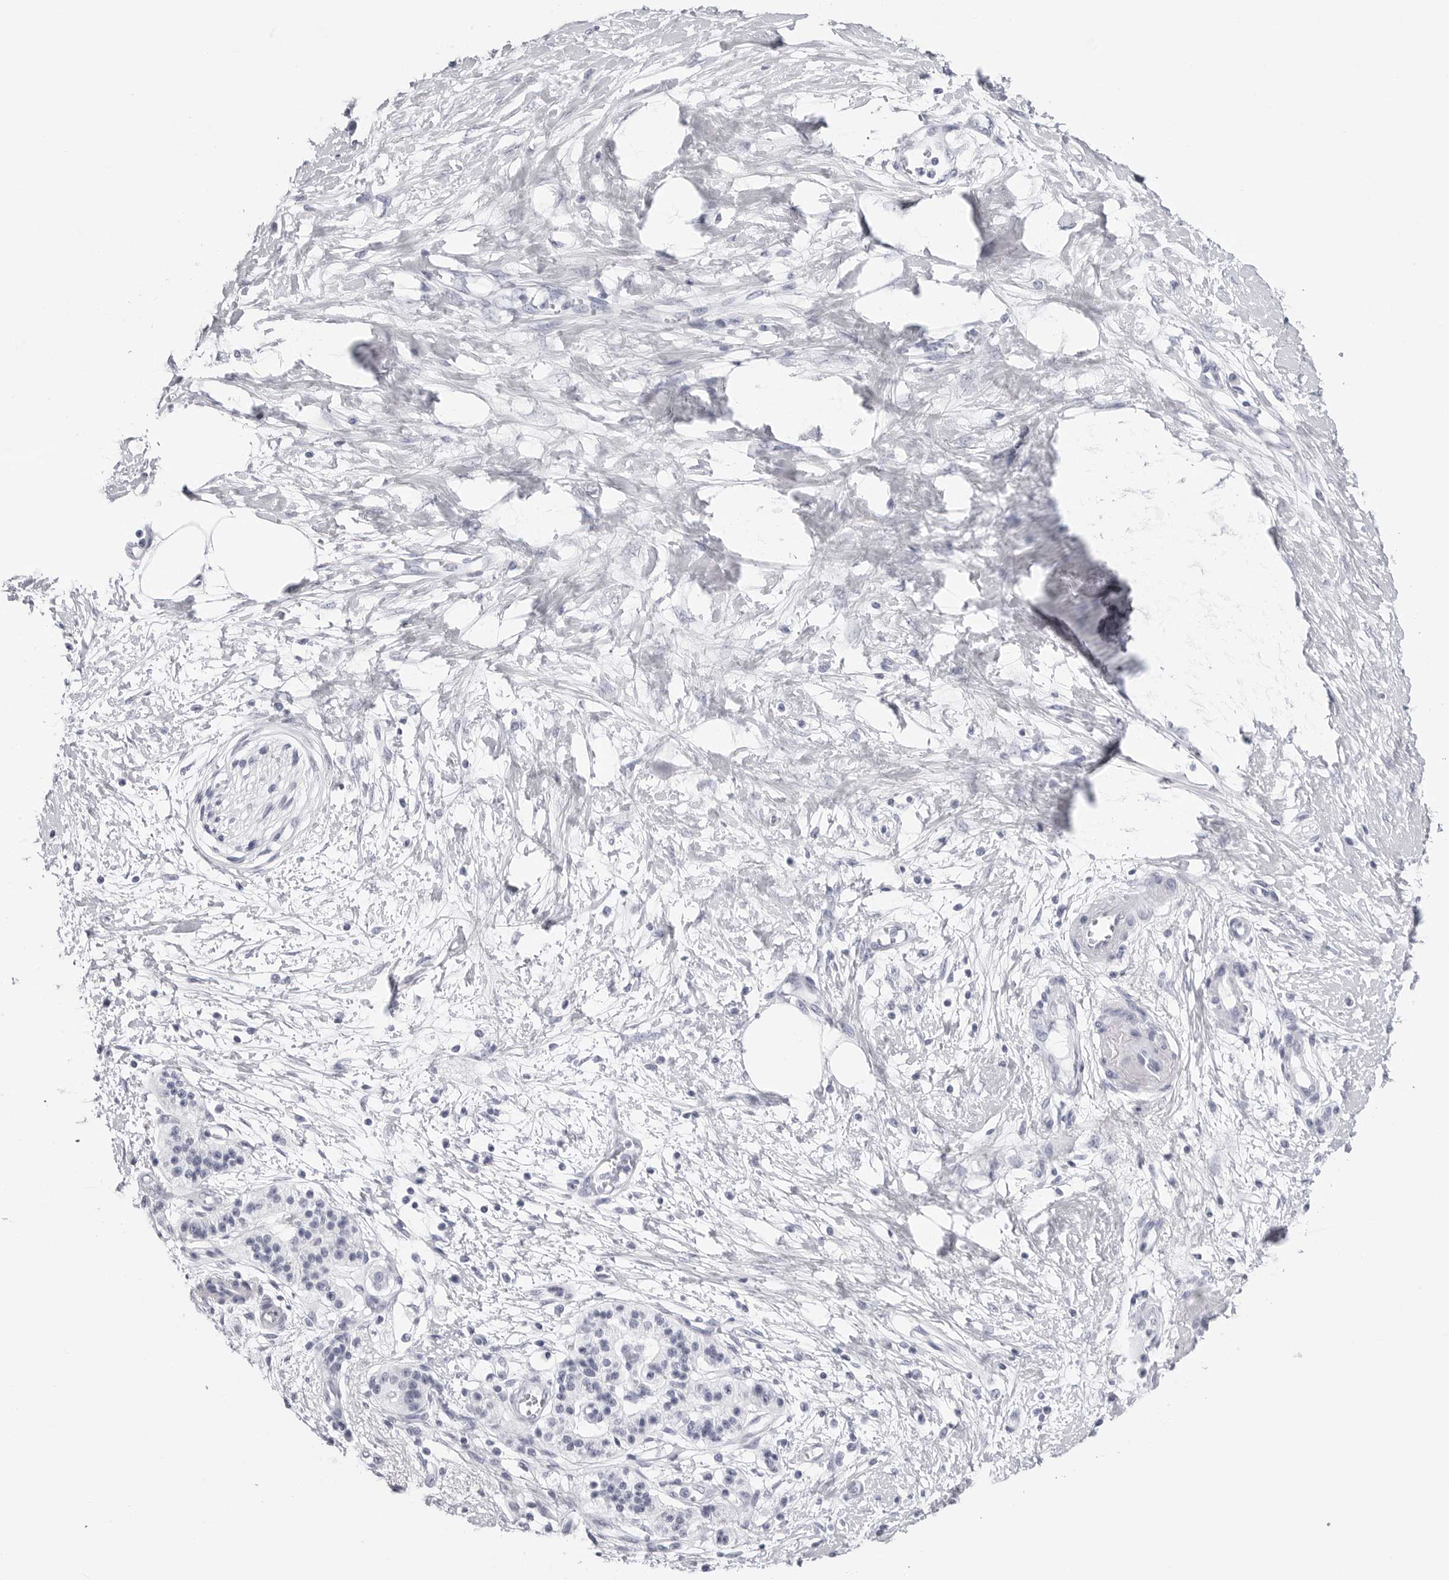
{"staining": {"intensity": "negative", "quantity": "none", "location": "none"}, "tissue": "pancreatic cancer", "cell_type": "Tumor cells", "image_type": "cancer", "snomed": [{"axis": "morphology", "description": "Adenocarcinoma, NOS"}, {"axis": "topography", "description": "Pancreas"}], "caption": "IHC histopathology image of neoplastic tissue: pancreatic adenocarcinoma stained with DAB demonstrates no significant protein expression in tumor cells.", "gene": "CST2", "patient": {"sex": "male", "age": 50}}